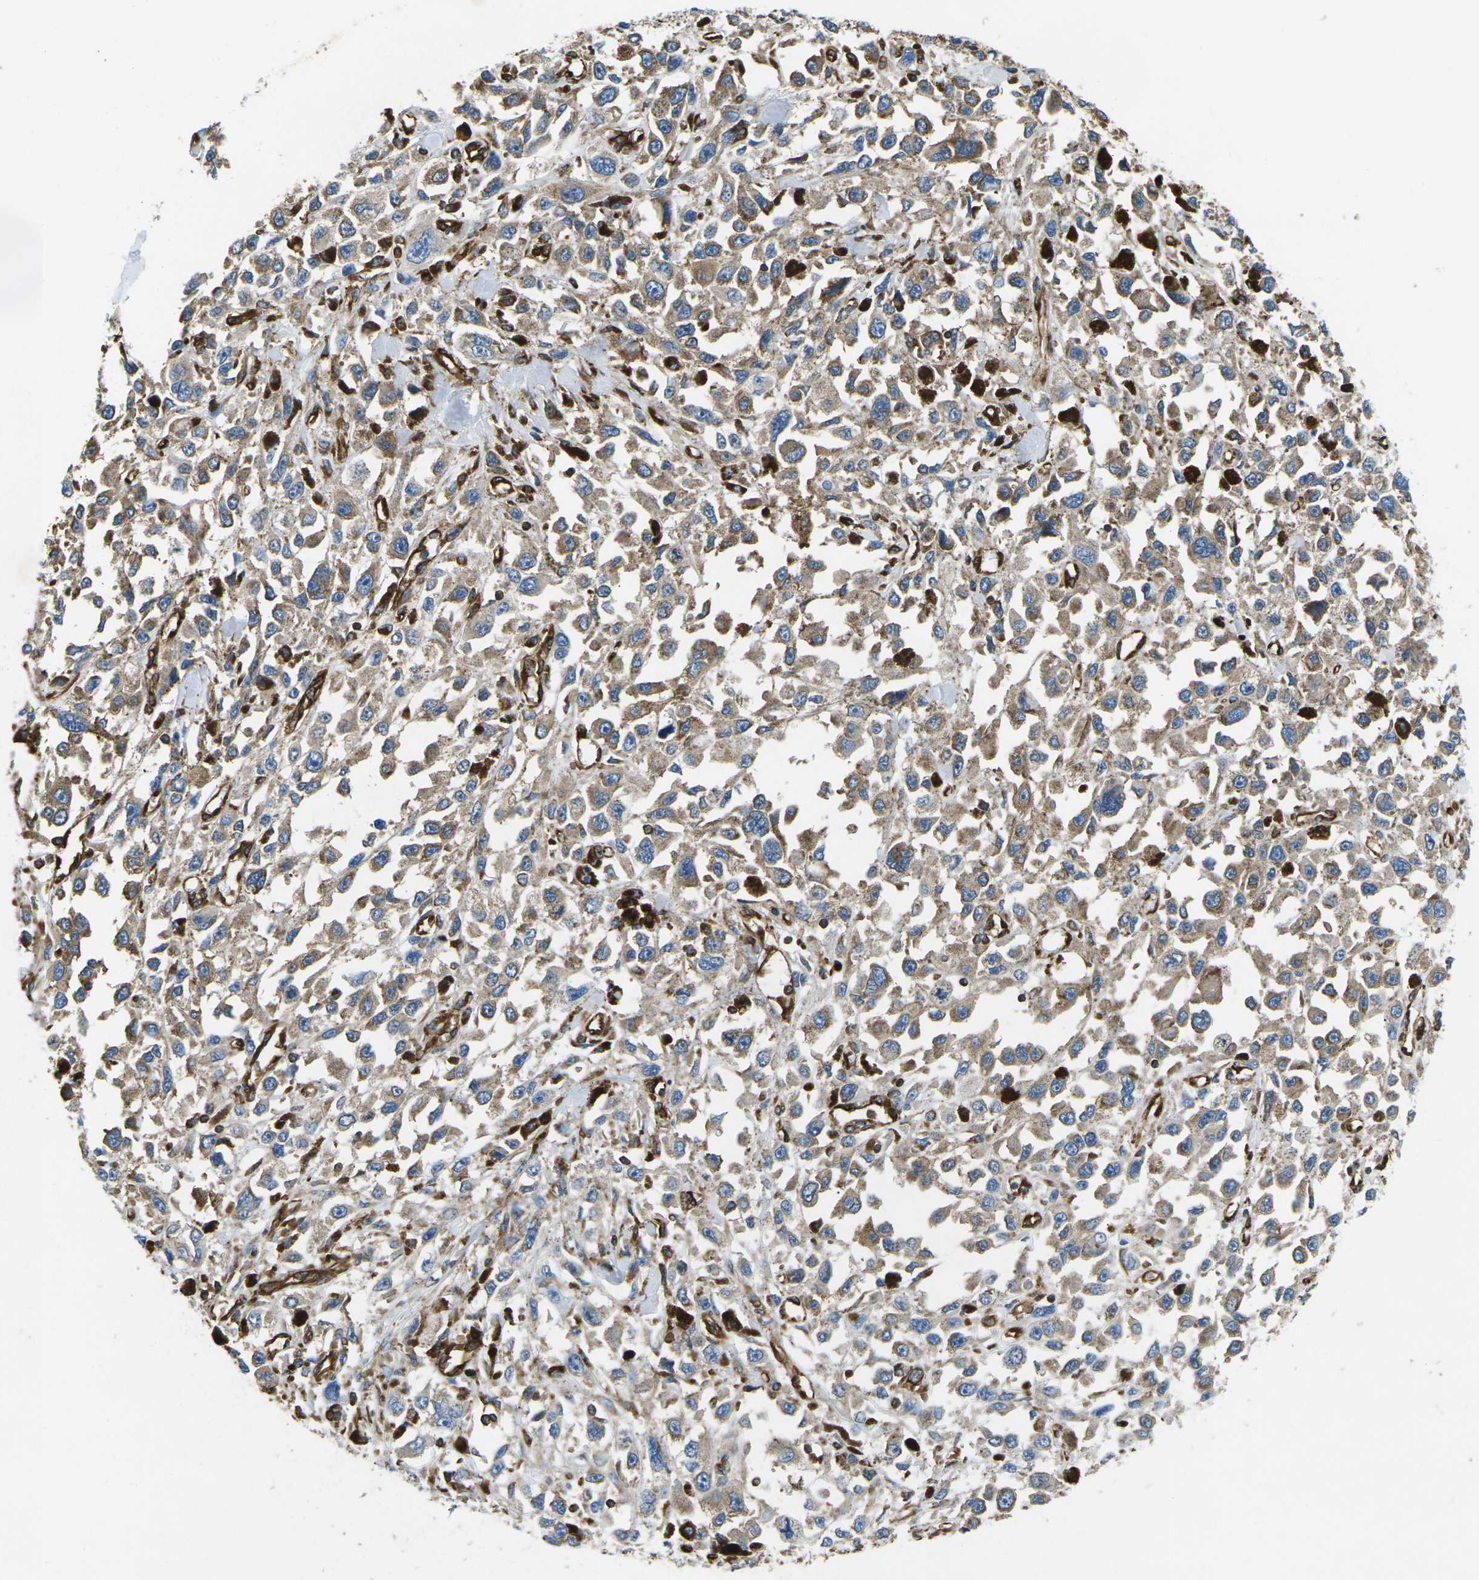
{"staining": {"intensity": "moderate", "quantity": ">75%", "location": "cytoplasmic/membranous"}, "tissue": "melanoma", "cell_type": "Tumor cells", "image_type": "cancer", "snomed": [{"axis": "morphology", "description": "Malignant melanoma, Metastatic site"}, {"axis": "topography", "description": "Lymph node"}], "caption": "Melanoma was stained to show a protein in brown. There is medium levels of moderate cytoplasmic/membranous expression in approximately >75% of tumor cells.", "gene": "FAM110D", "patient": {"sex": "male", "age": 59}}